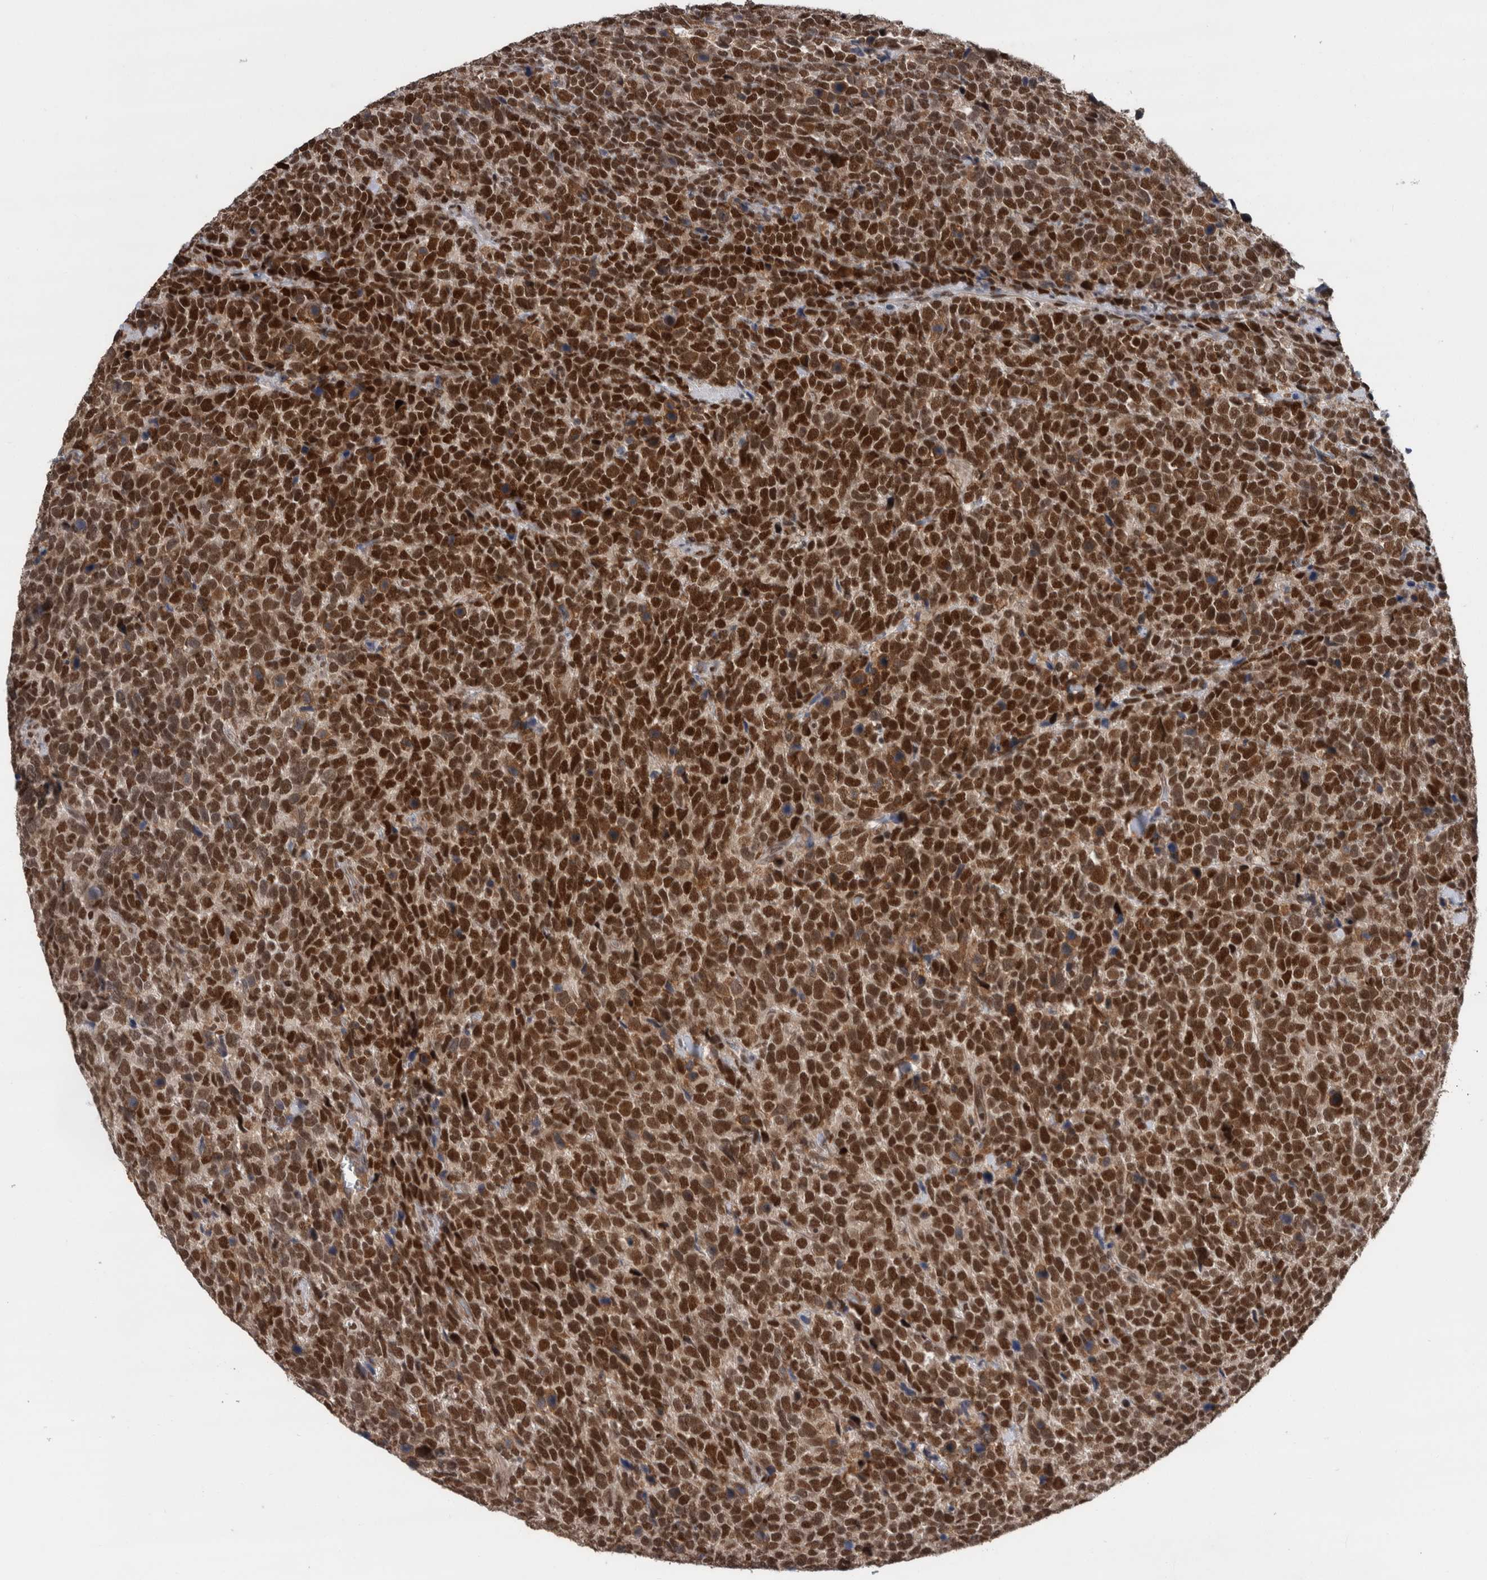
{"staining": {"intensity": "strong", "quantity": ">75%", "location": "nuclear"}, "tissue": "urothelial cancer", "cell_type": "Tumor cells", "image_type": "cancer", "snomed": [{"axis": "morphology", "description": "Urothelial carcinoma, High grade"}, {"axis": "topography", "description": "Urinary bladder"}], "caption": "The image reveals a brown stain indicating the presence of a protein in the nuclear of tumor cells in urothelial carcinoma (high-grade). The protein is shown in brown color, while the nuclei are stained blue.", "gene": "POLD2", "patient": {"sex": "female", "age": 82}}